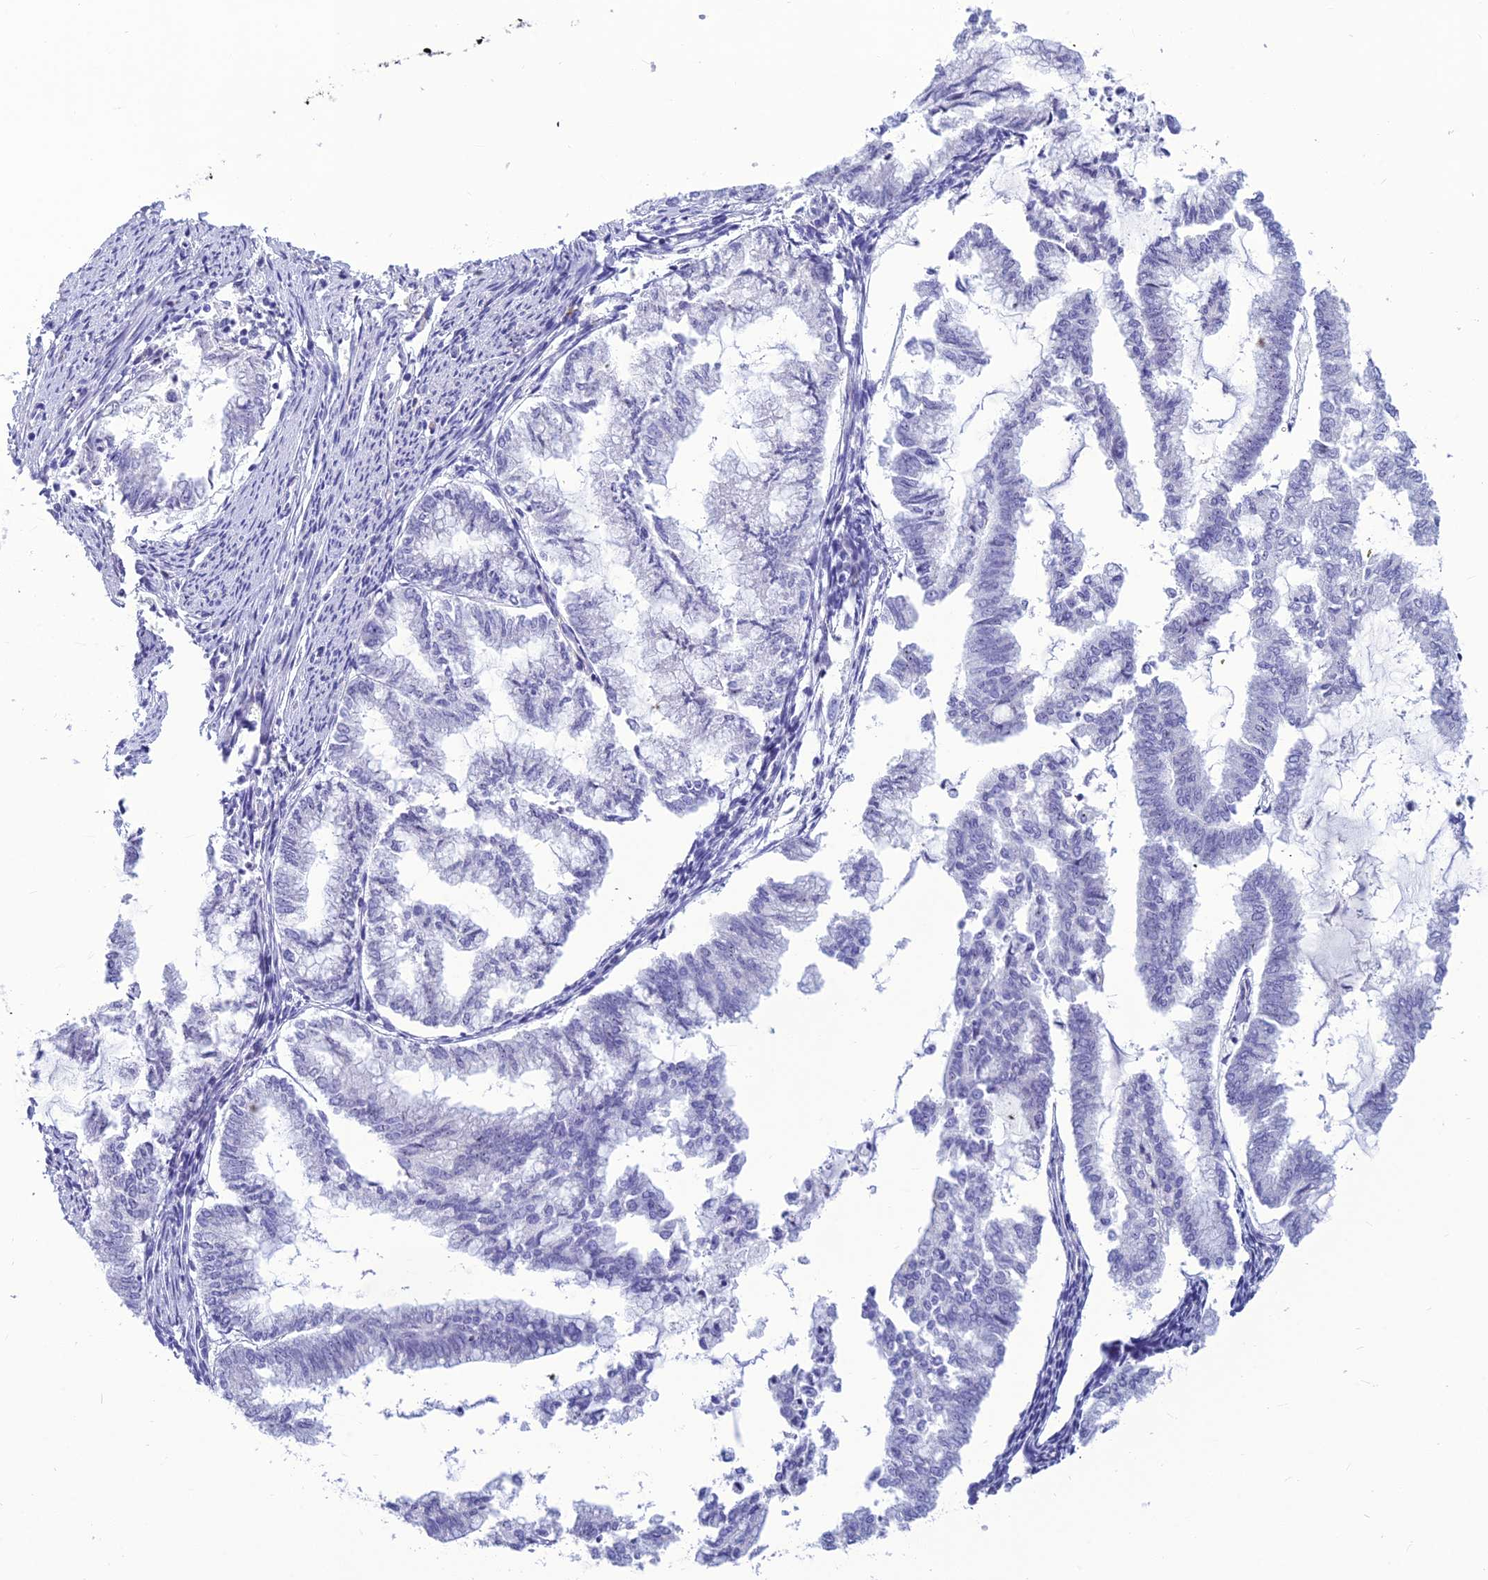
{"staining": {"intensity": "negative", "quantity": "none", "location": "none"}, "tissue": "endometrial cancer", "cell_type": "Tumor cells", "image_type": "cancer", "snomed": [{"axis": "morphology", "description": "Adenocarcinoma, NOS"}, {"axis": "topography", "description": "Endometrium"}], "caption": "IHC photomicrograph of human adenocarcinoma (endometrial) stained for a protein (brown), which reveals no expression in tumor cells.", "gene": "BBS7", "patient": {"sex": "female", "age": 79}}